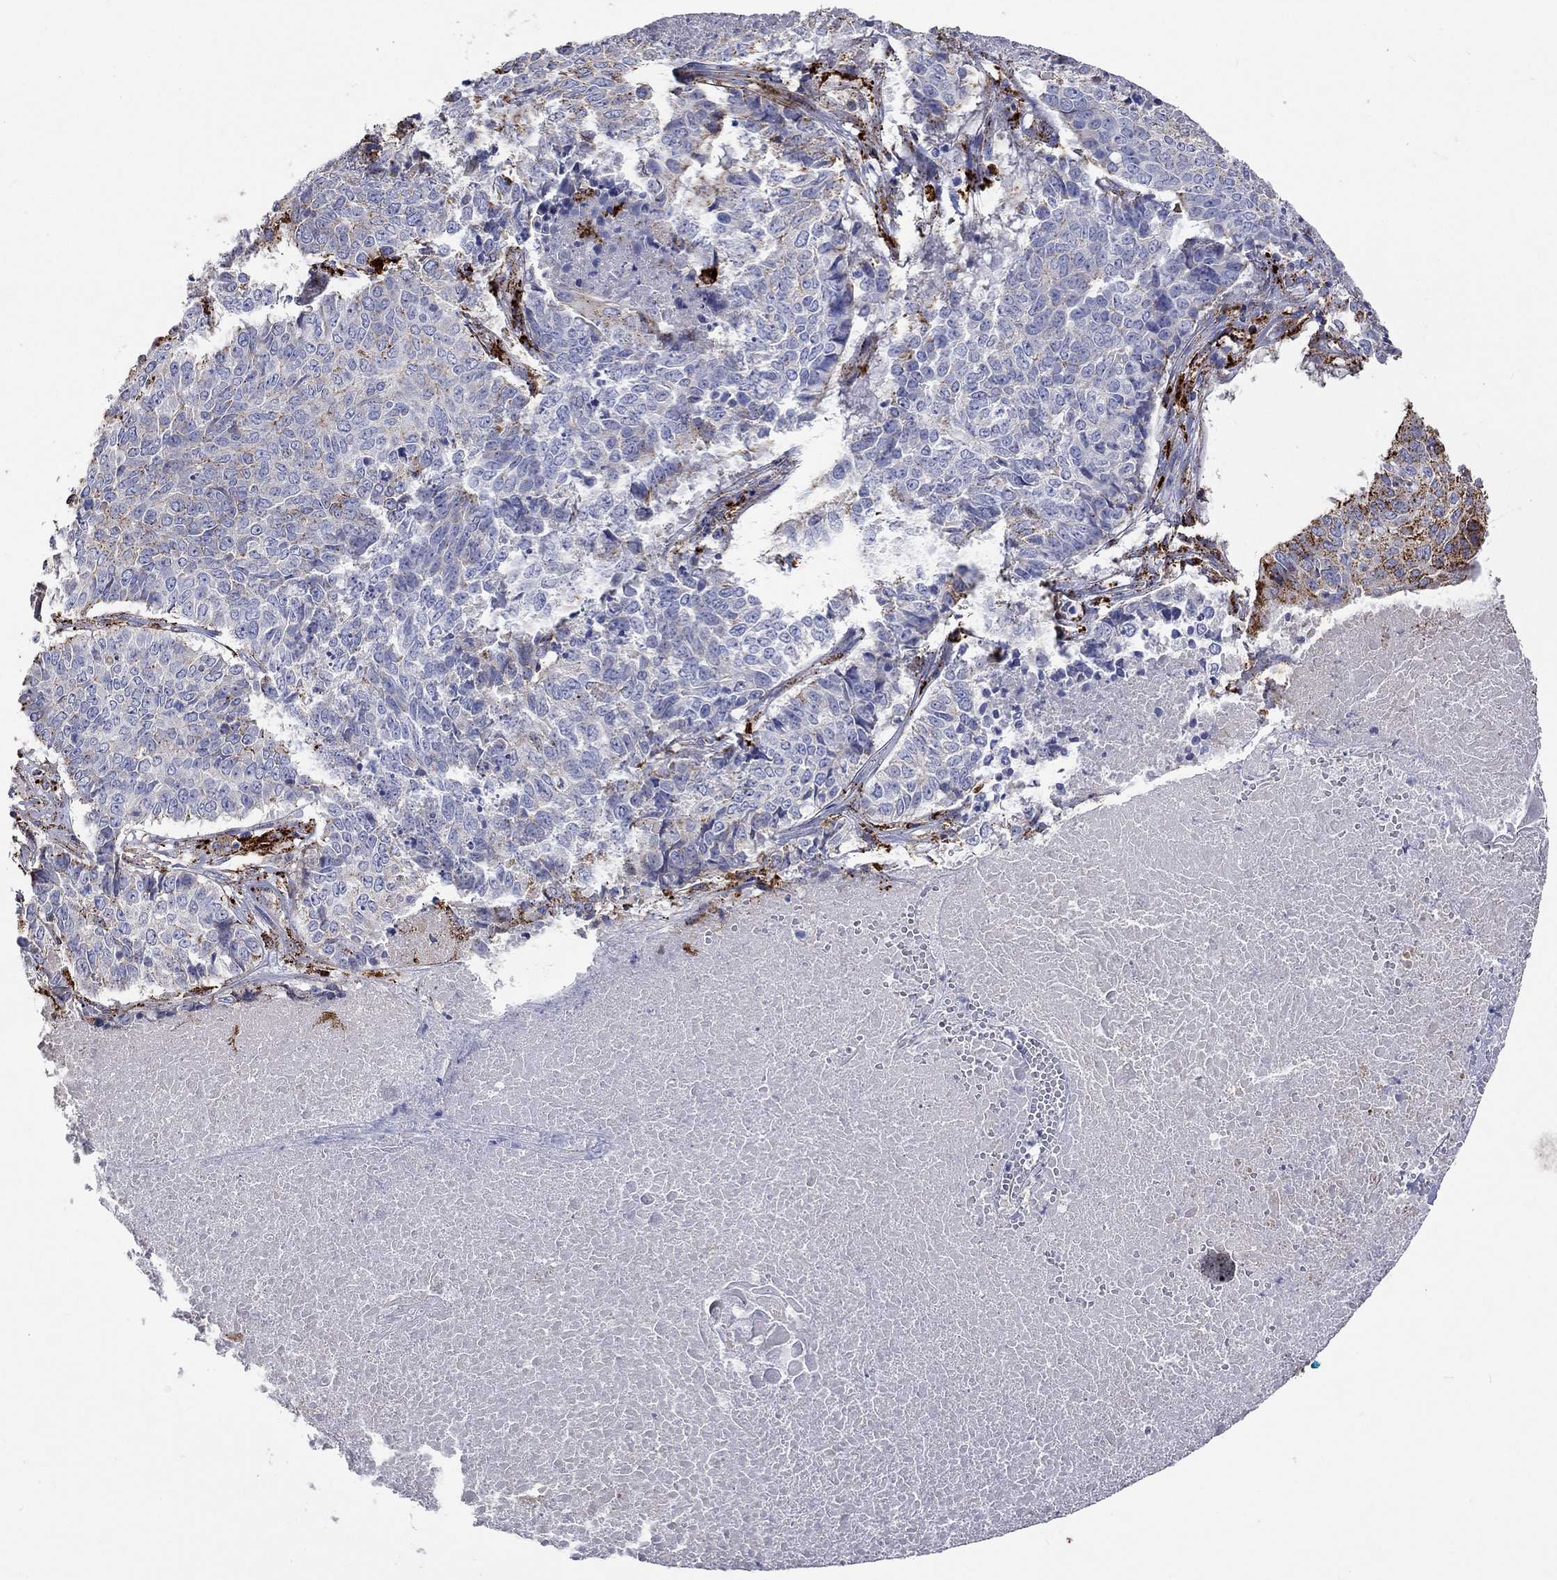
{"staining": {"intensity": "moderate", "quantity": "<25%", "location": "cytoplasmic/membranous"}, "tissue": "lung cancer", "cell_type": "Tumor cells", "image_type": "cancer", "snomed": [{"axis": "morphology", "description": "Squamous cell carcinoma, NOS"}, {"axis": "topography", "description": "Lung"}], "caption": "Moderate cytoplasmic/membranous expression for a protein is seen in about <25% of tumor cells of lung cancer using immunohistochemistry.", "gene": "CTSB", "patient": {"sex": "male", "age": 64}}